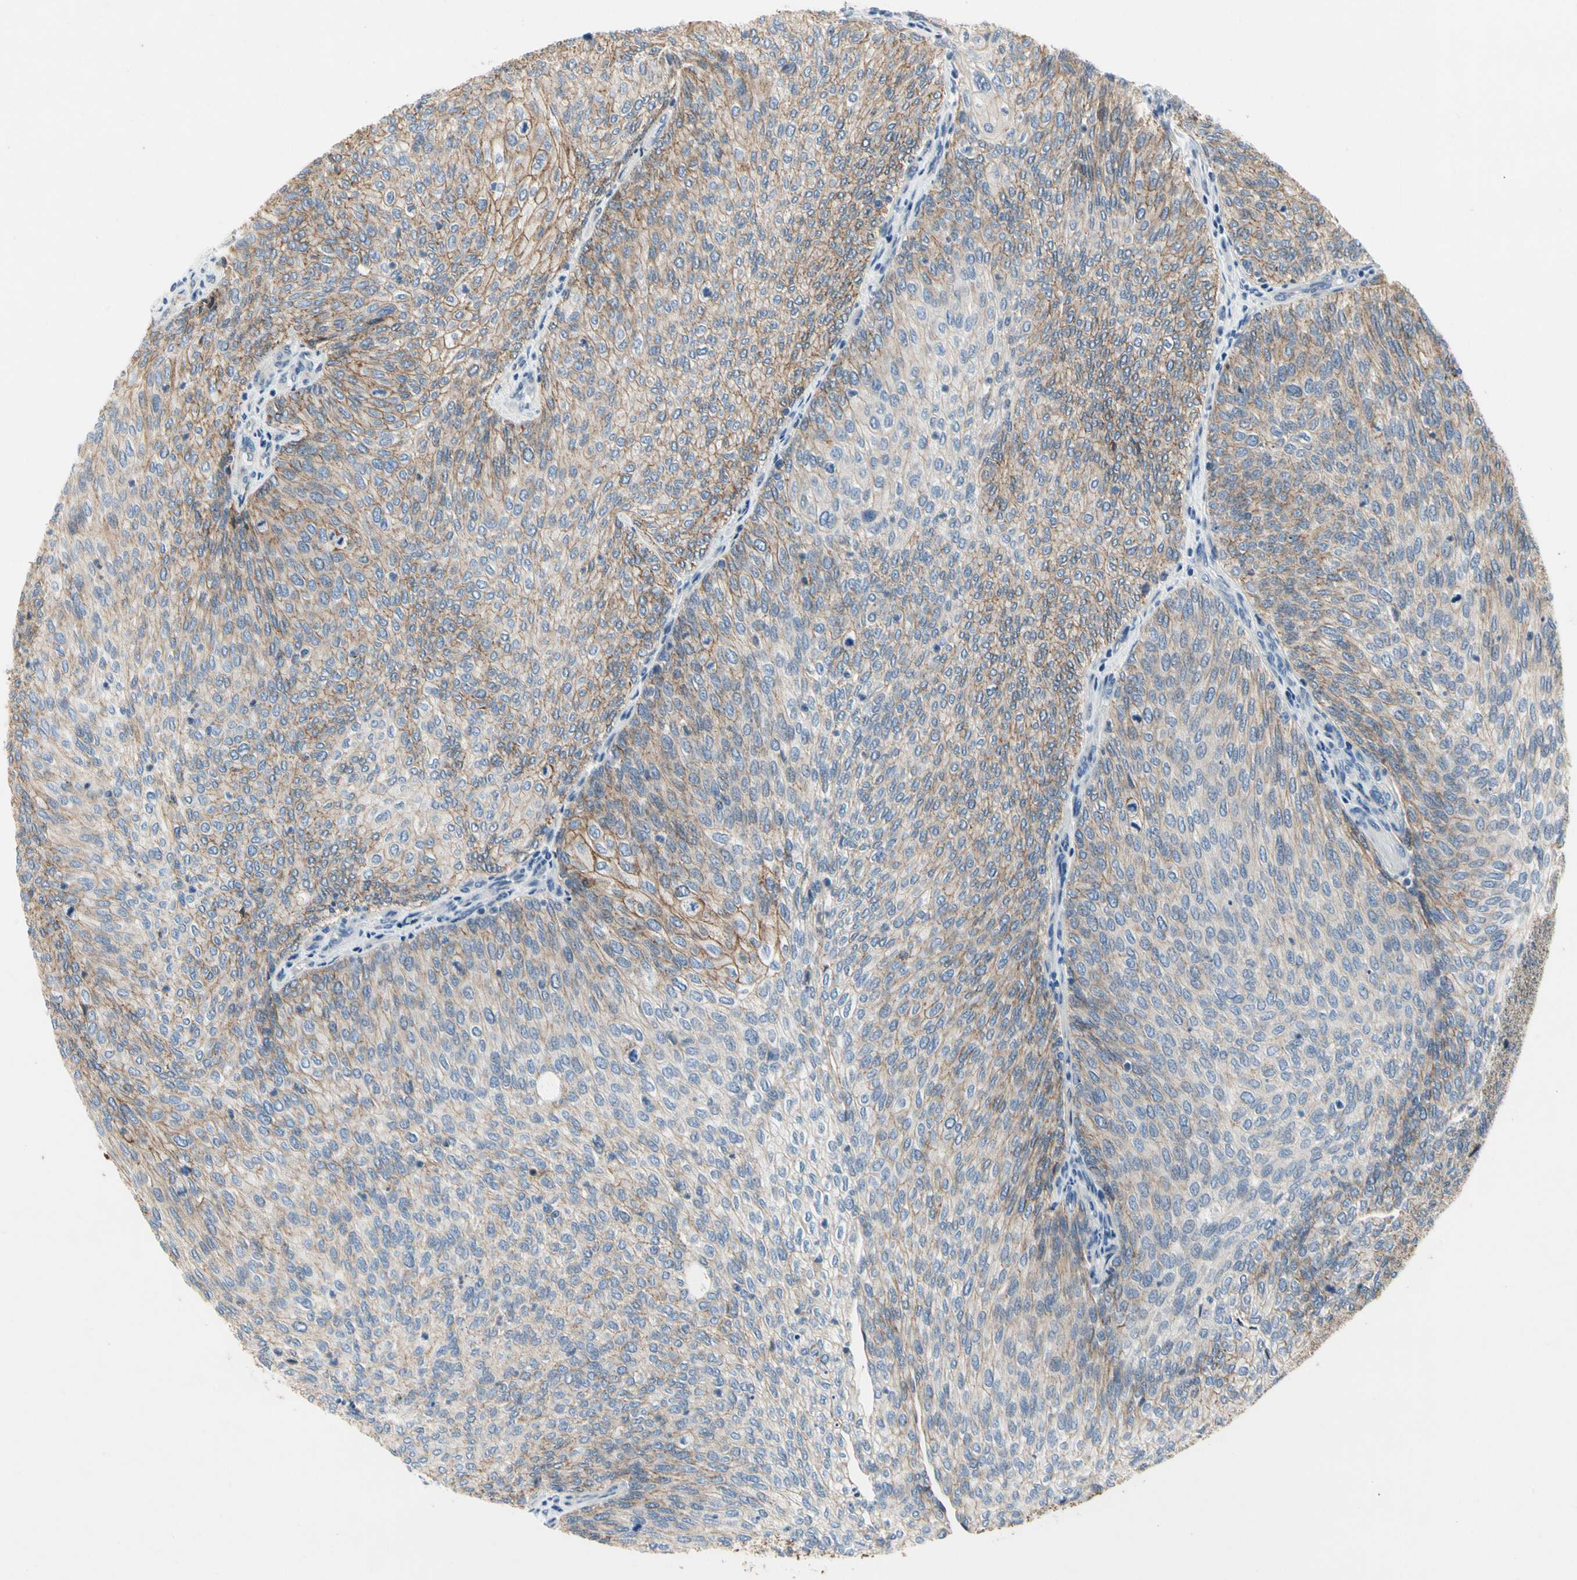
{"staining": {"intensity": "weak", "quantity": "25%-75%", "location": "cytoplasmic/membranous"}, "tissue": "urothelial cancer", "cell_type": "Tumor cells", "image_type": "cancer", "snomed": [{"axis": "morphology", "description": "Urothelial carcinoma, Low grade"}, {"axis": "topography", "description": "Urinary bladder"}], "caption": "Protein staining of low-grade urothelial carcinoma tissue demonstrates weak cytoplasmic/membranous expression in about 25%-75% of tumor cells.", "gene": "LGR6", "patient": {"sex": "female", "age": 79}}